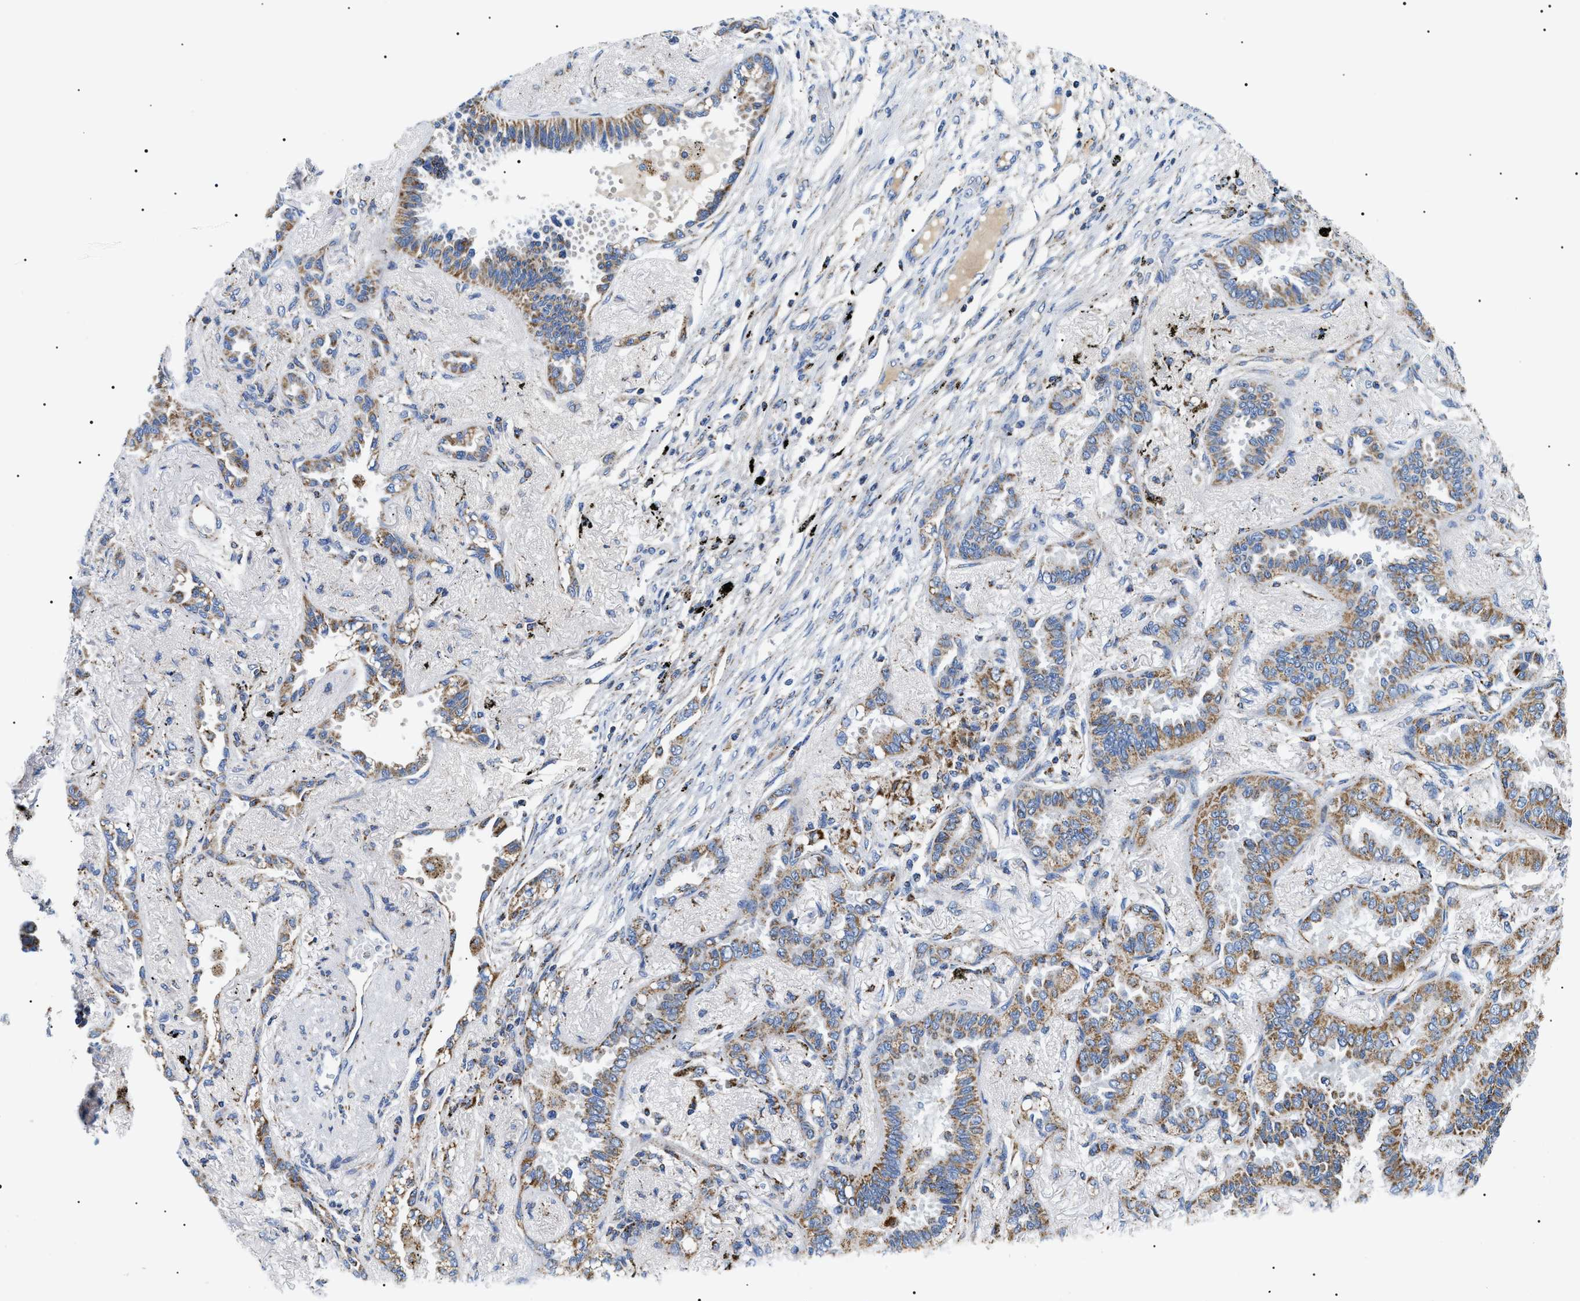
{"staining": {"intensity": "moderate", "quantity": ">75%", "location": "cytoplasmic/membranous"}, "tissue": "lung cancer", "cell_type": "Tumor cells", "image_type": "cancer", "snomed": [{"axis": "morphology", "description": "Adenocarcinoma, NOS"}, {"axis": "topography", "description": "Lung"}], "caption": "Human lung cancer stained for a protein (brown) shows moderate cytoplasmic/membranous positive expression in approximately >75% of tumor cells.", "gene": "OXSM", "patient": {"sex": "male", "age": 59}}